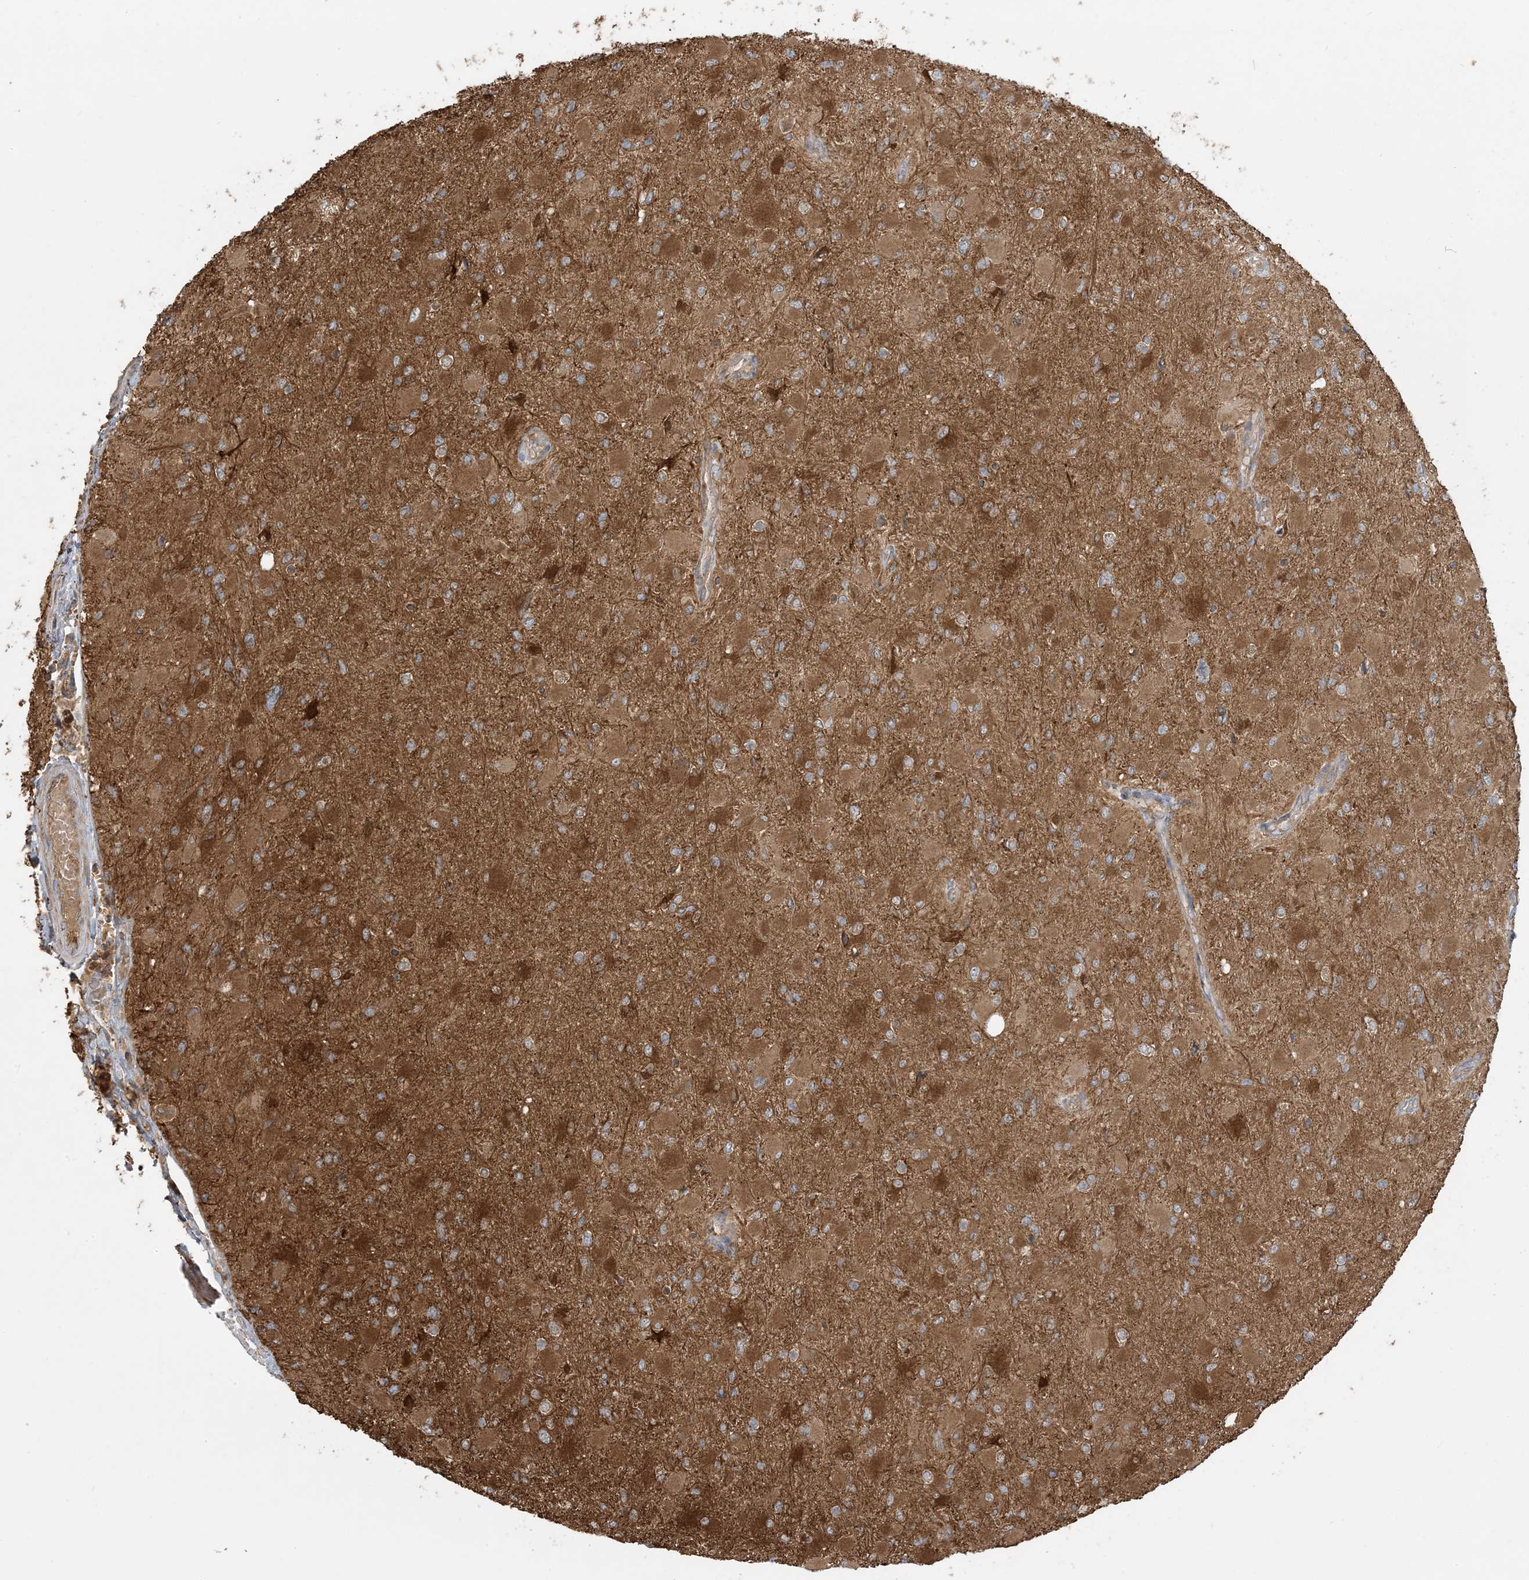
{"staining": {"intensity": "strong", "quantity": ">75%", "location": "cytoplasmic/membranous"}, "tissue": "glioma", "cell_type": "Tumor cells", "image_type": "cancer", "snomed": [{"axis": "morphology", "description": "Glioma, malignant, High grade"}, {"axis": "topography", "description": "Cerebral cortex"}], "caption": "Protein staining of glioma tissue displays strong cytoplasmic/membranous positivity in about >75% of tumor cells.", "gene": "SRP72", "patient": {"sex": "female", "age": 36}}